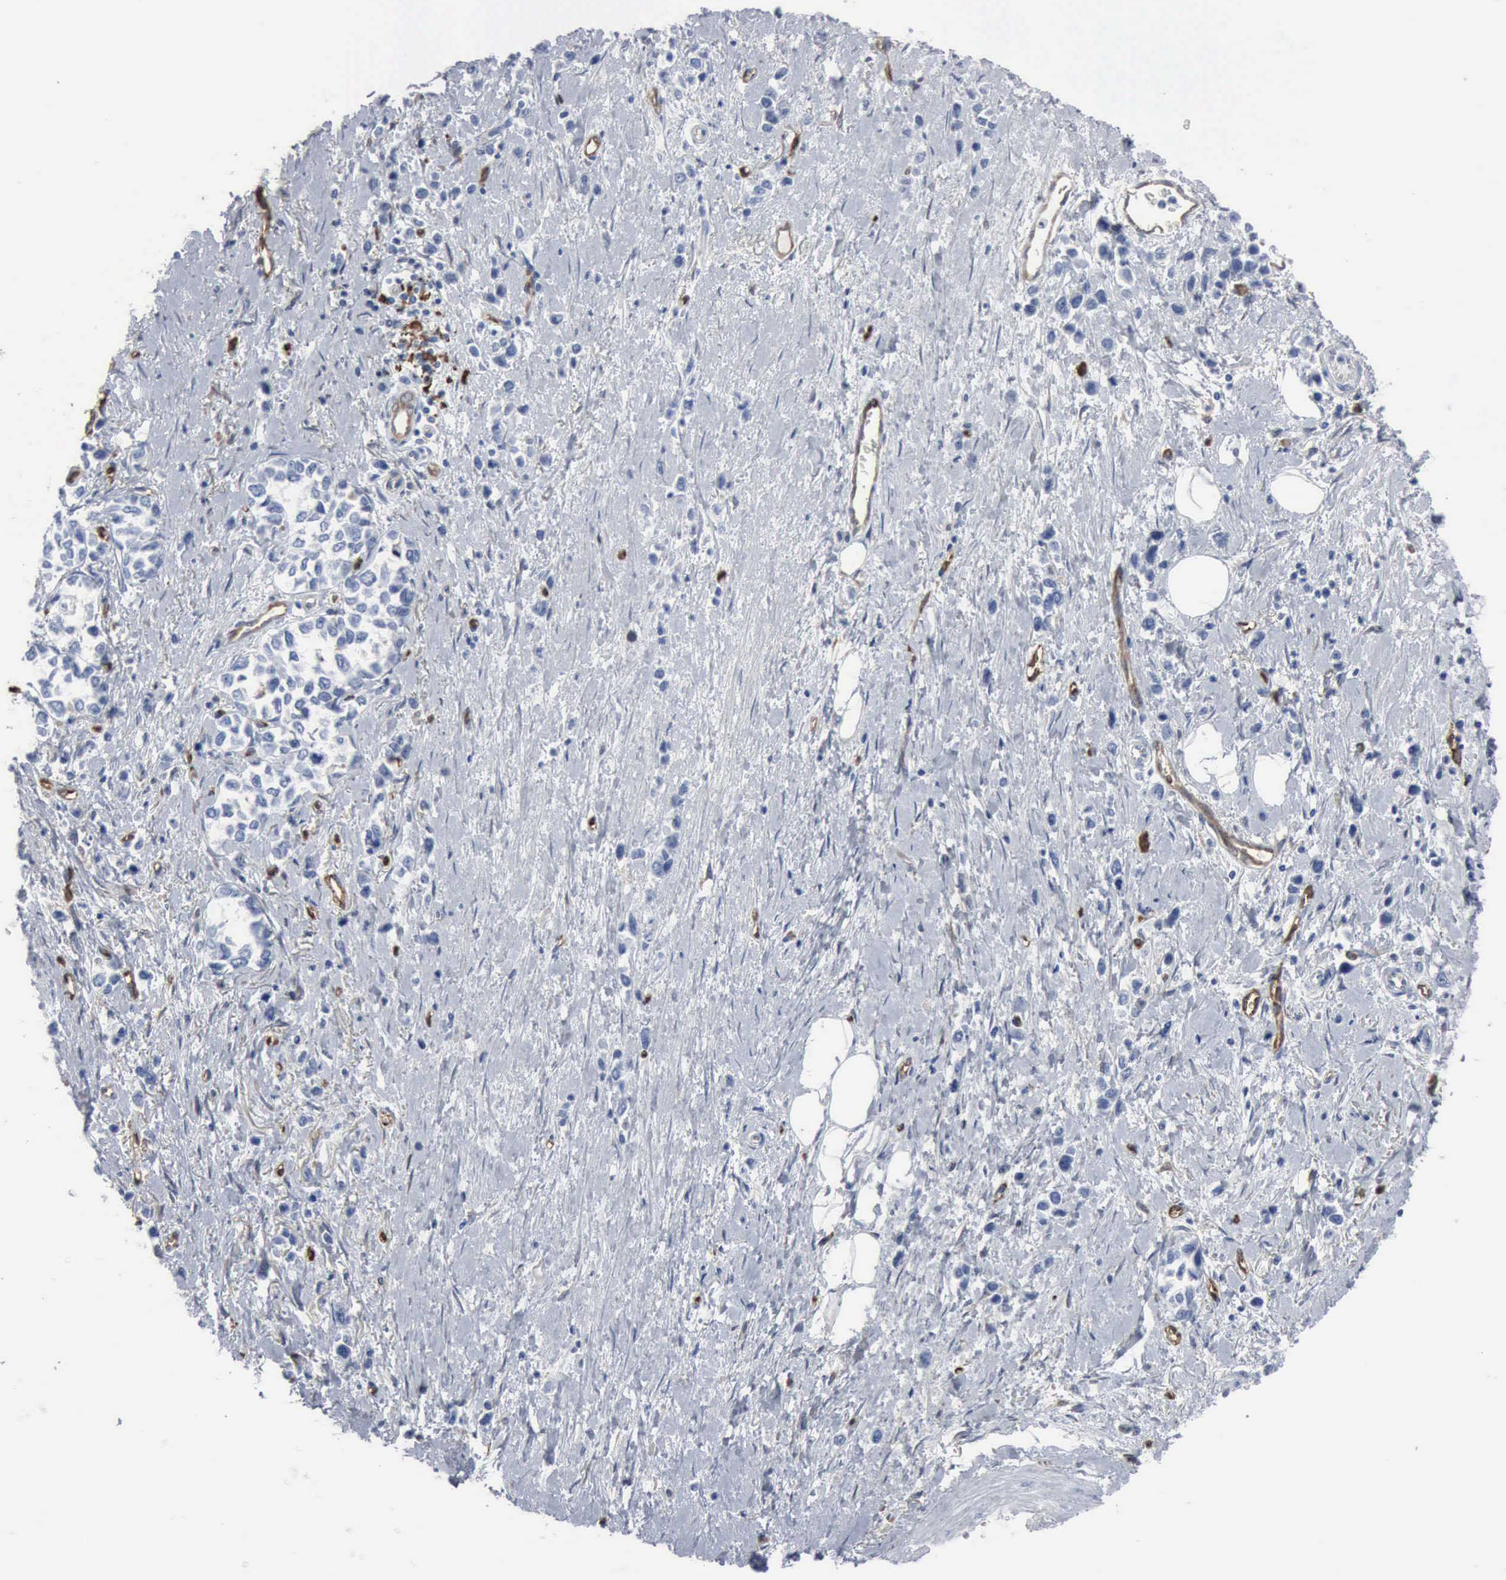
{"staining": {"intensity": "negative", "quantity": "none", "location": "none"}, "tissue": "stomach cancer", "cell_type": "Tumor cells", "image_type": "cancer", "snomed": [{"axis": "morphology", "description": "Adenocarcinoma, NOS"}, {"axis": "topography", "description": "Stomach, upper"}], "caption": "Micrograph shows no significant protein positivity in tumor cells of stomach cancer. (DAB immunohistochemistry (IHC) visualized using brightfield microscopy, high magnification).", "gene": "FSCN1", "patient": {"sex": "male", "age": 76}}